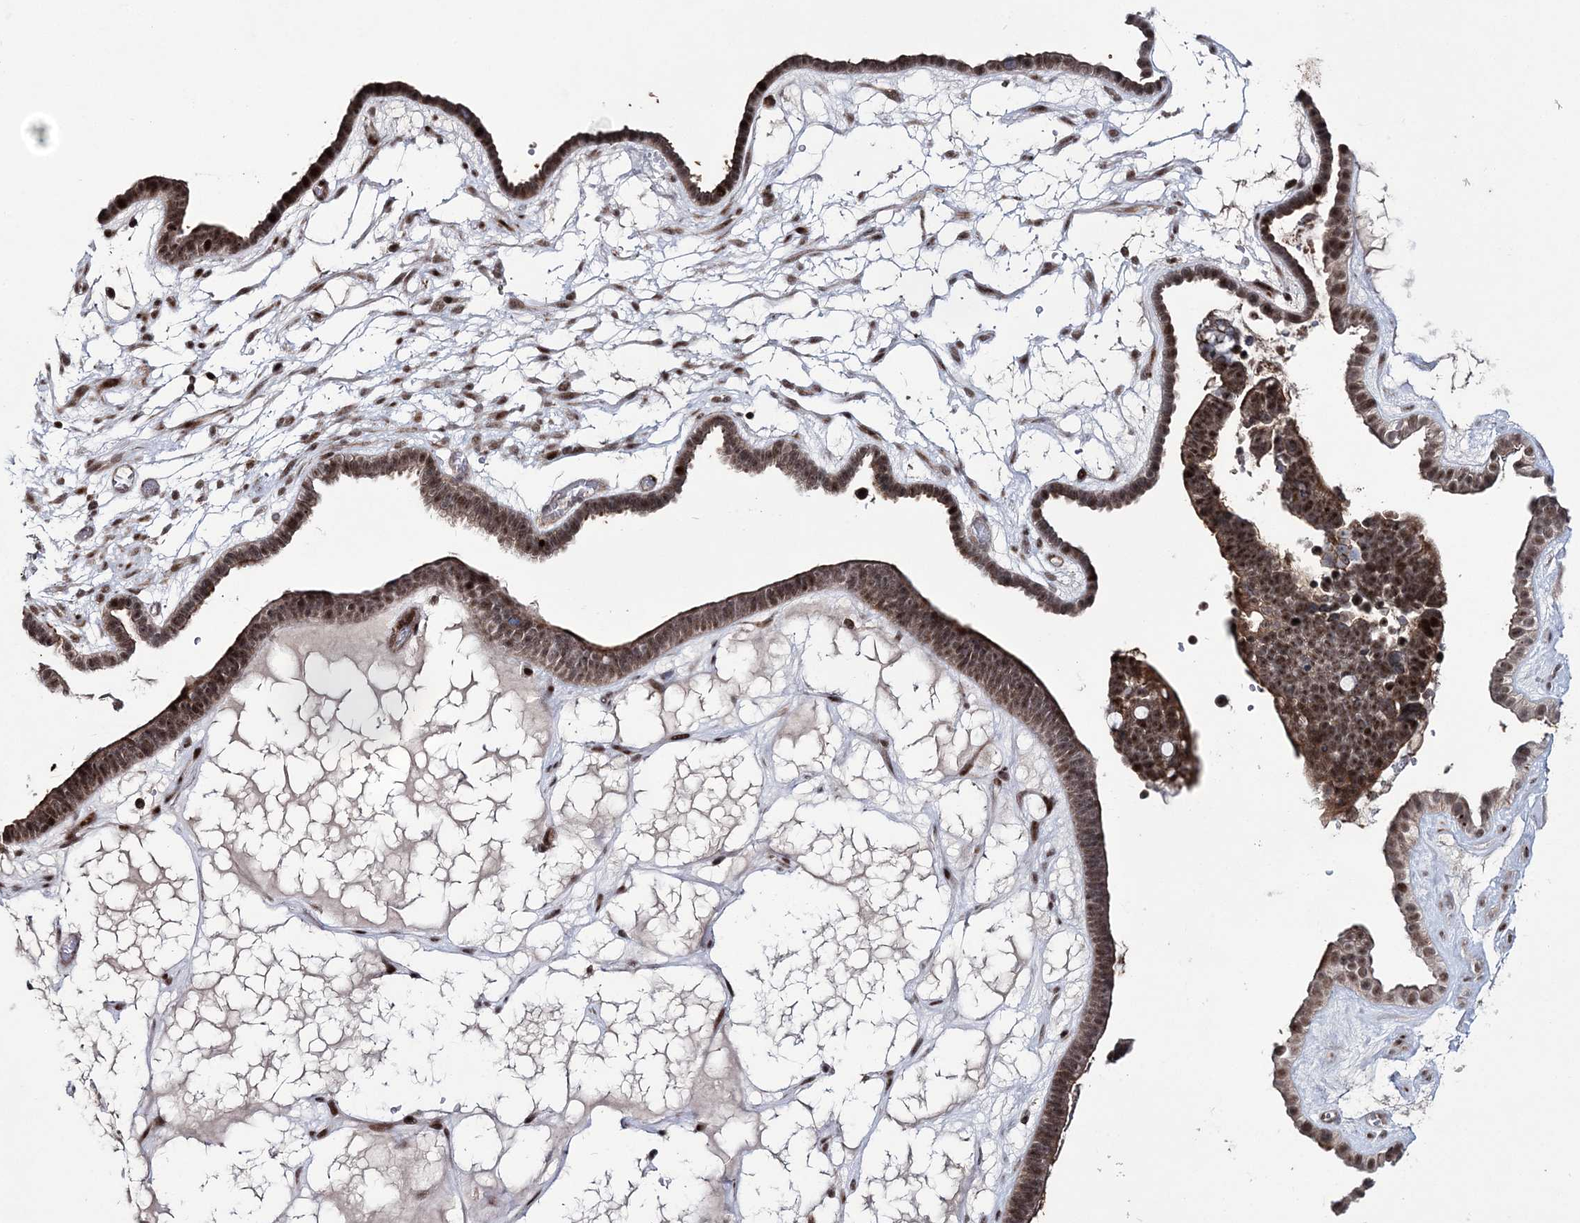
{"staining": {"intensity": "strong", "quantity": ">75%", "location": "nuclear"}, "tissue": "ovarian cancer", "cell_type": "Tumor cells", "image_type": "cancer", "snomed": [{"axis": "morphology", "description": "Cystadenocarcinoma, serous, NOS"}, {"axis": "topography", "description": "Ovary"}], "caption": "A brown stain highlights strong nuclear staining of a protein in human ovarian cancer (serous cystadenocarcinoma) tumor cells. (DAB (3,3'-diaminobenzidine) IHC with brightfield microscopy, high magnification).", "gene": "TATDN2", "patient": {"sex": "female", "age": 56}}